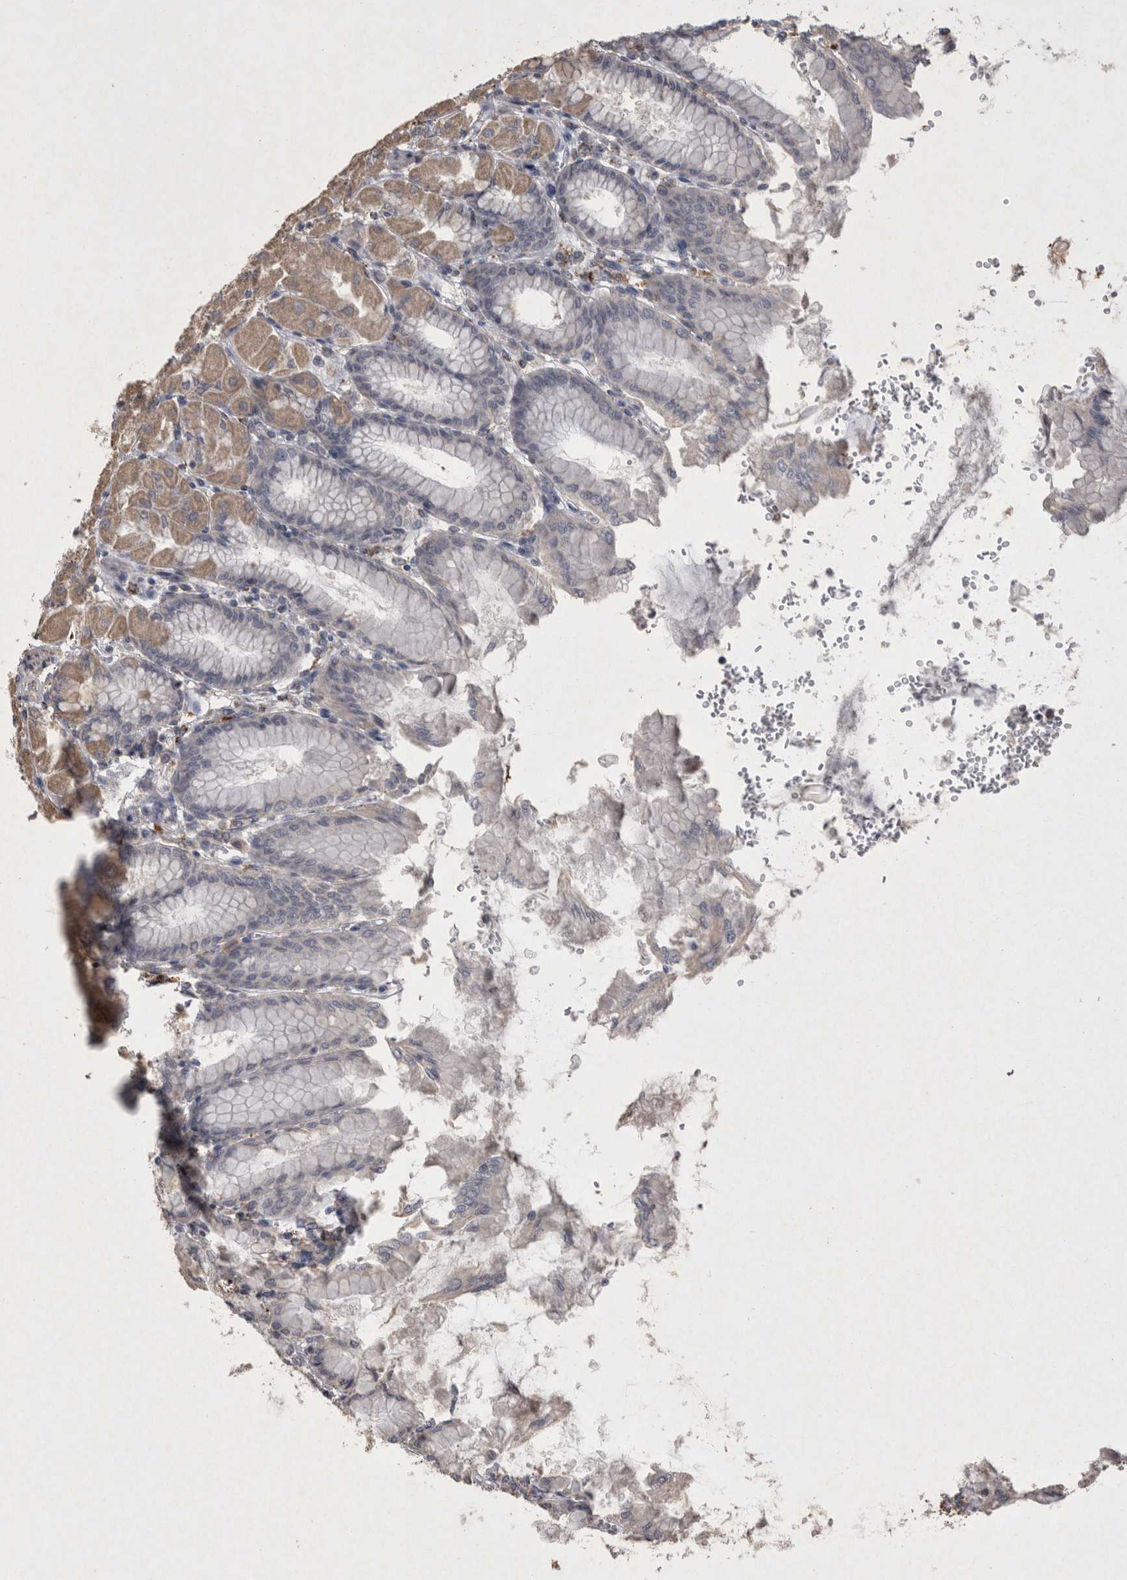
{"staining": {"intensity": "moderate", "quantity": "25%-75%", "location": "cytoplasmic/membranous"}, "tissue": "stomach", "cell_type": "Glandular cells", "image_type": "normal", "snomed": [{"axis": "morphology", "description": "Normal tissue, NOS"}, {"axis": "topography", "description": "Stomach, upper"}], "caption": "Protein analysis of benign stomach demonstrates moderate cytoplasmic/membranous positivity in about 25%-75% of glandular cells.", "gene": "DKK3", "patient": {"sex": "female", "age": 56}}